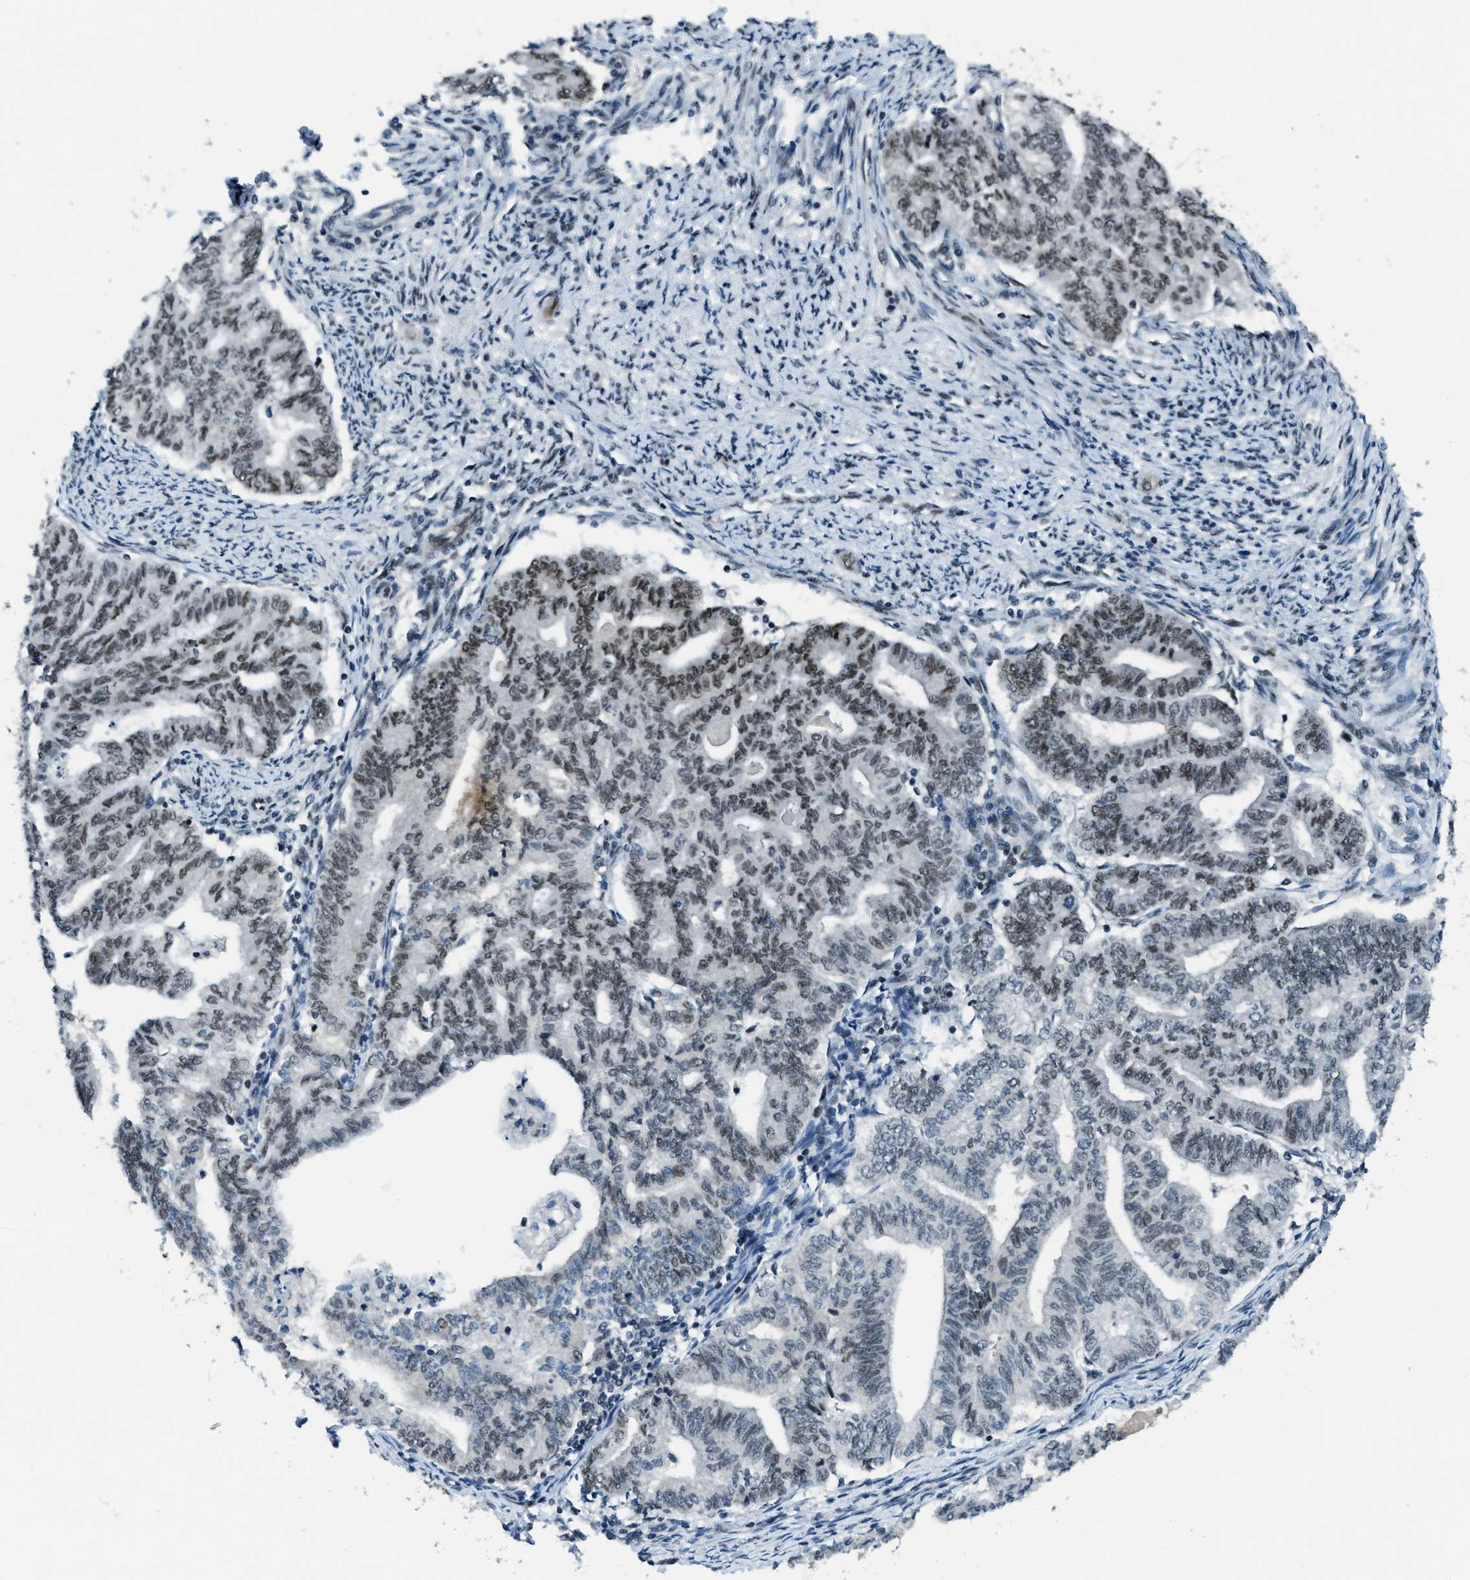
{"staining": {"intensity": "weak", "quantity": "25%-75%", "location": "nuclear"}, "tissue": "endometrial cancer", "cell_type": "Tumor cells", "image_type": "cancer", "snomed": [{"axis": "morphology", "description": "Adenocarcinoma, NOS"}, {"axis": "topography", "description": "Endometrium"}], "caption": "Protein staining demonstrates weak nuclear expression in about 25%-75% of tumor cells in endometrial cancer (adenocarcinoma).", "gene": "KLF6", "patient": {"sex": "female", "age": 79}}